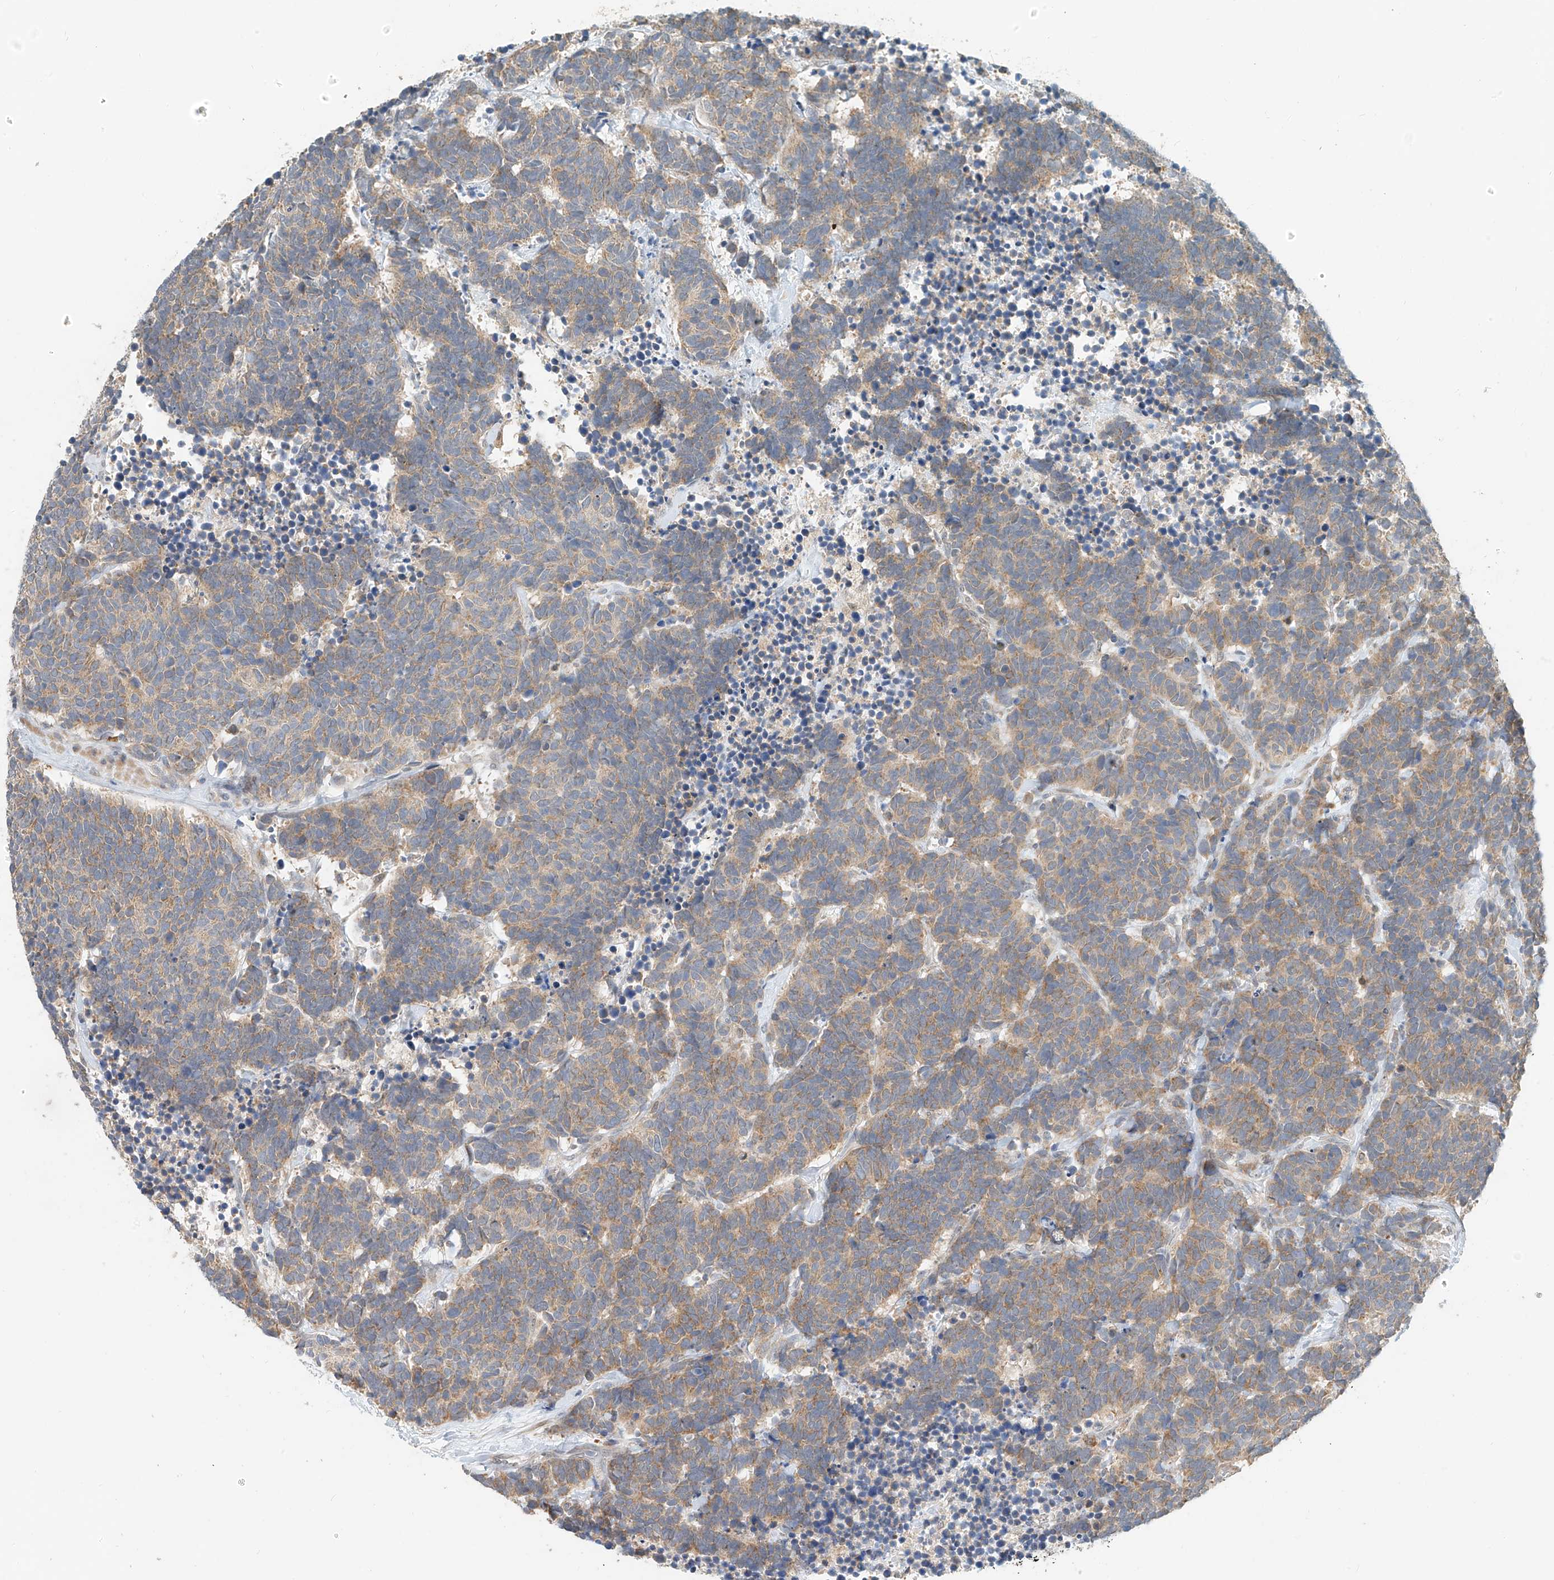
{"staining": {"intensity": "moderate", "quantity": "25%-75%", "location": "cytoplasmic/membranous"}, "tissue": "carcinoid", "cell_type": "Tumor cells", "image_type": "cancer", "snomed": [{"axis": "morphology", "description": "Carcinoma, NOS"}, {"axis": "morphology", "description": "Carcinoid, malignant, NOS"}, {"axis": "topography", "description": "Urinary bladder"}], "caption": "This histopathology image demonstrates immunohistochemistry staining of carcinoid, with medium moderate cytoplasmic/membranous expression in approximately 25%-75% of tumor cells.", "gene": "PPA2", "patient": {"sex": "male", "age": 57}}